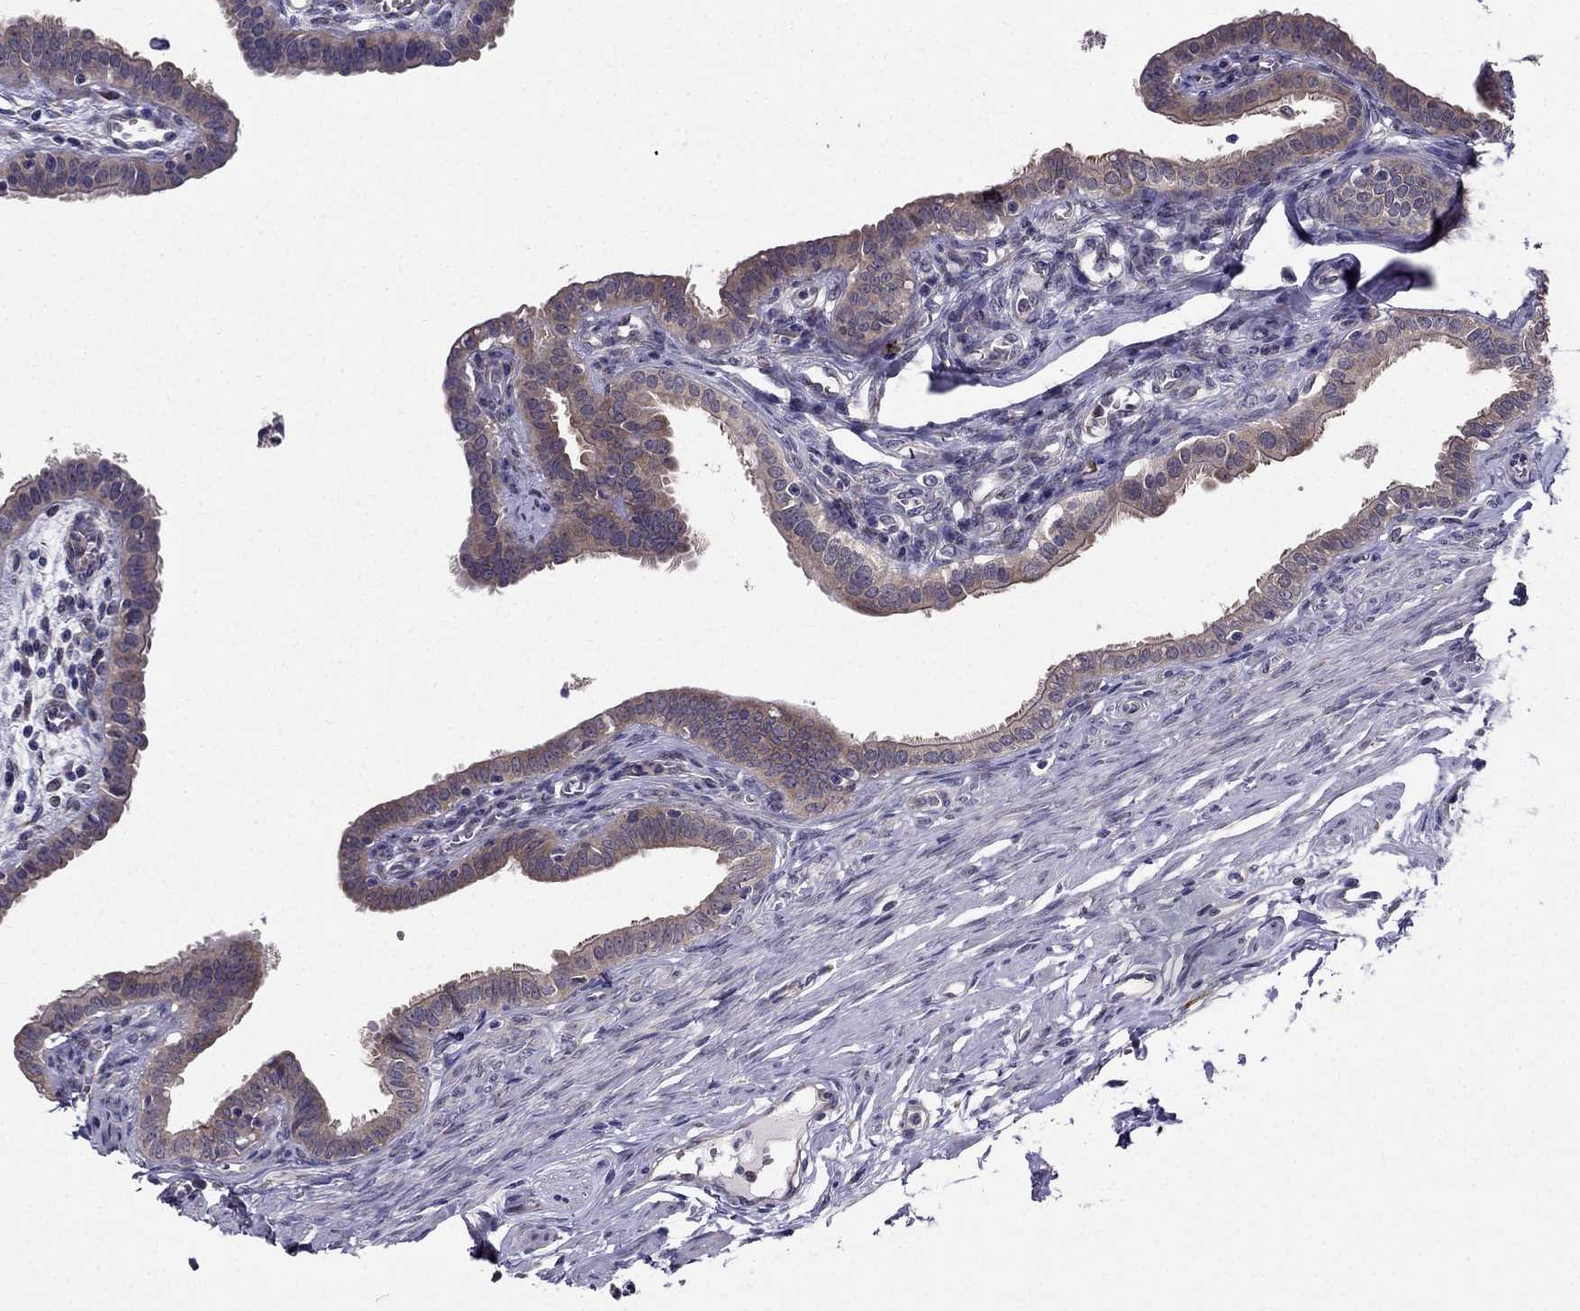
{"staining": {"intensity": "weak", "quantity": ">75%", "location": "cytoplasmic/membranous"}, "tissue": "fallopian tube", "cell_type": "Glandular cells", "image_type": "normal", "snomed": [{"axis": "morphology", "description": "Normal tissue, NOS"}, {"axis": "morphology", "description": "Carcinoma, endometroid"}, {"axis": "topography", "description": "Fallopian tube"}, {"axis": "topography", "description": "Ovary"}], "caption": "This photomicrograph shows normal fallopian tube stained with immunohistochemistry to label a protein in brown. The cytoplasmic/membranous of glandular cells show weak positivity for the protein. Nuclei are counter-stained blue.", "gene": "ARHGEF28", "patient": {"sex": "female", "age": 42}}